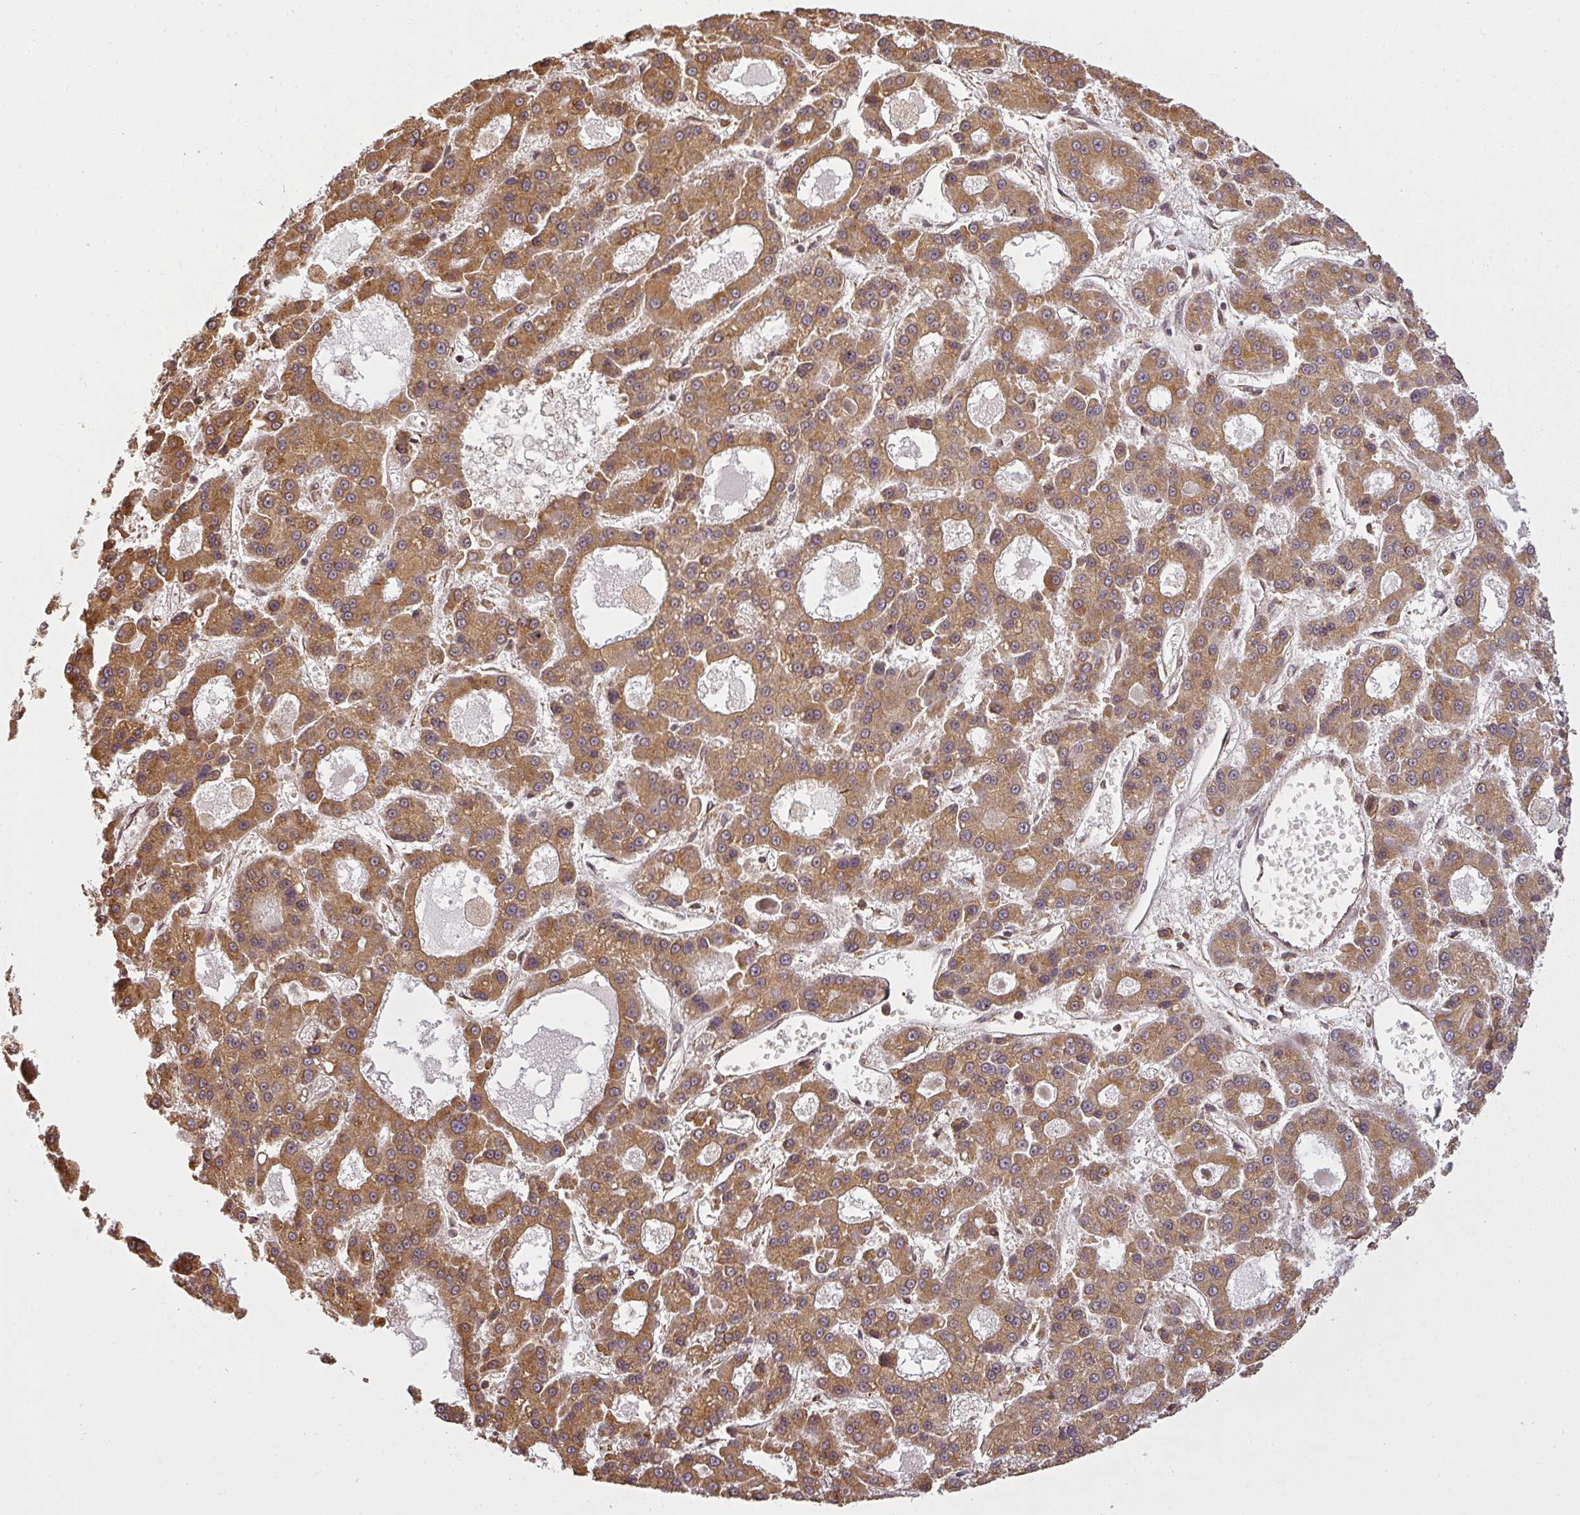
{"staining": {"intensity": "moderate", "quantity": ">75%", "location": "cytoplasmic/membranous"}, "tissue": "liver cancer", "cell_type": "Tumor cells", "image_type": "cancer", "snomed": [{"axis": "morphology", "description": "Carcinoma, Hepatocellular, NOS"}, {"axis": "topography", "description": "Liver"}], "caption": "Liver cancer stained with IHC reveals moderate cytoplasmic/membranous positivity in approximately >75% of tumor cells.", "gene": "PPP6R3", "patient": {"sex": "male", "age": 70}}